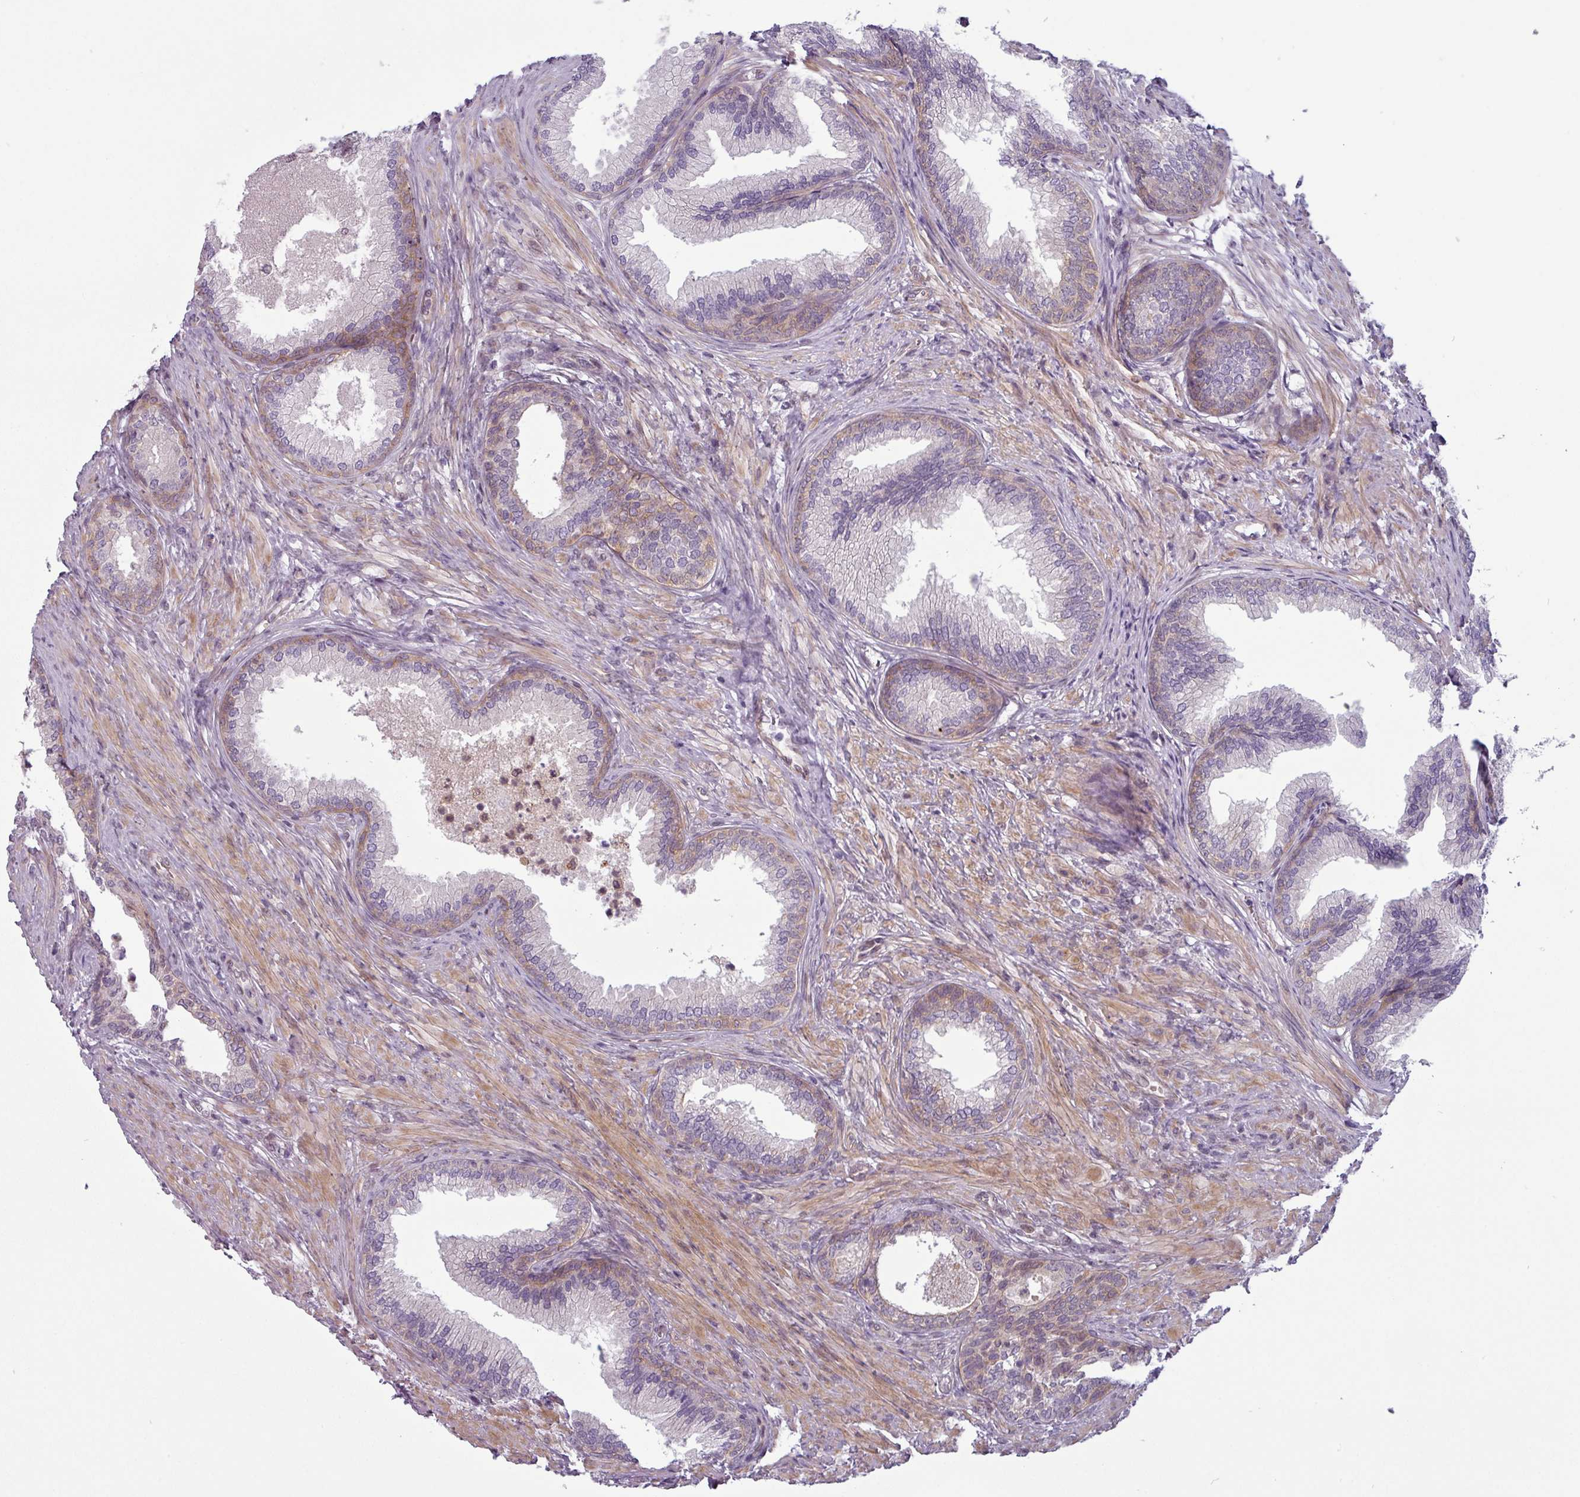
{"staining": {"intensity": "moderate", "quantity": "<25%", "location": "cytoplasmic/membranous"}, "tissue": "prostate", "cell_type": "Glandular cells", "image_type": "normal", "snomed": [{"axis": "morphology", "description": "Normal tissue, NOS"}, {"axis": "topography", "description": "Prostate"}], "caption": "A brown stain highlights moderate cytoplasmic/membranous positivity of a protein in glandular cells of benign prostate.", "gene": "PRAMEF12", "patient": {"sex": "male", "age": 76}}